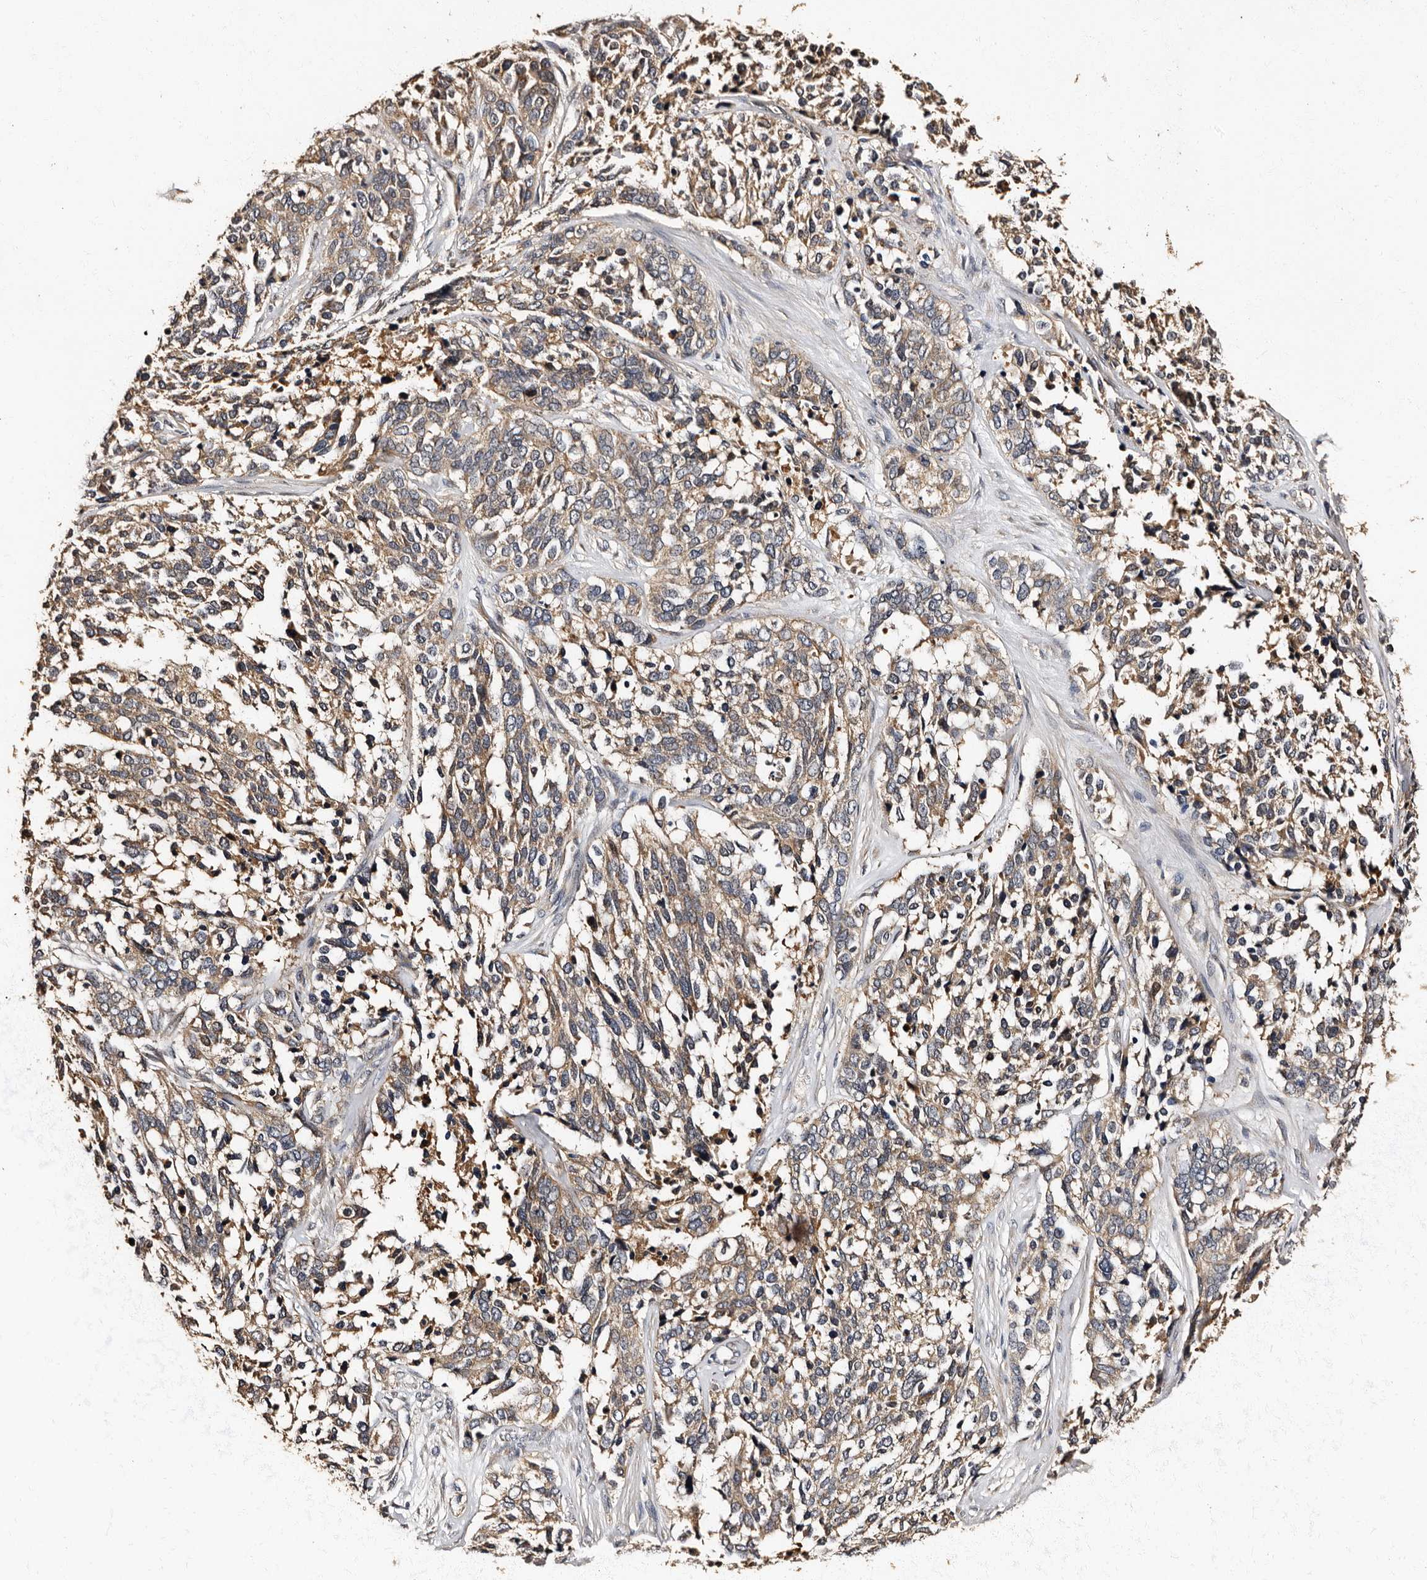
{"staining": {"intensity": "weak", "quantity": ">75%", "location": "cytoplasmic/membranous"}, "tissue": "ovarian cancer", "cell_type": "Tumor cells", "image_type": "cancer", "snomed": [{"axis": "morphology", "description": "Cystadenocarcinoma, serous, NOS"}, {"axis": "topography", "description": "Ovary"}], "caption": "Ovarian cancer (serous cystadenocarcinoma) stained with DAB (3,3'-diaminobenzidine) immunohistochemistry shows low levels of weak cytoplasmic/membranous staining in approximately >75% of tumor cells.", "gene": "ADCK5", "patient": {"sex": "female", "age": 44}}